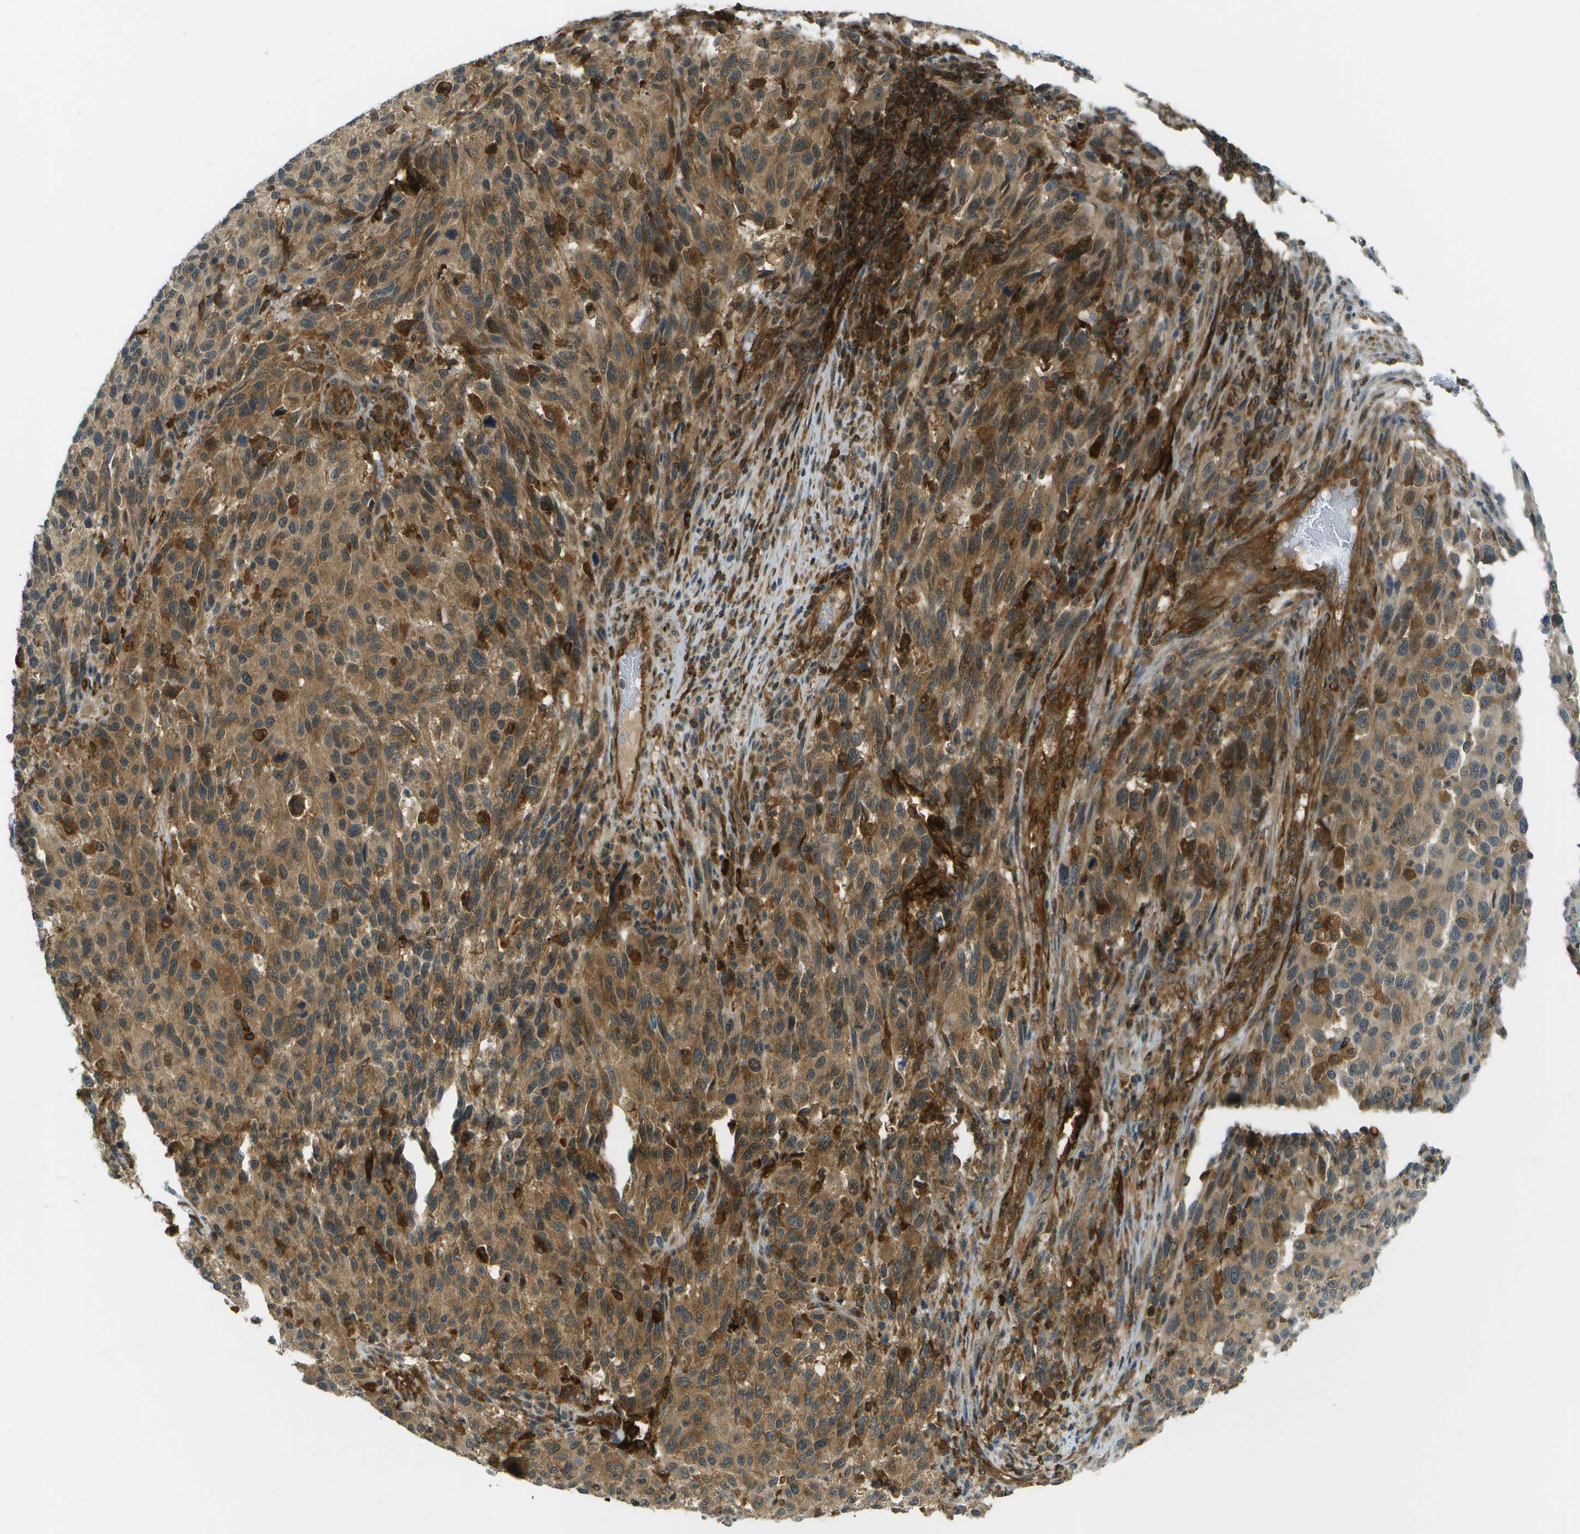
{"staining": {"intensity": "moderate", "quantity": "25%-75%", "location": "cytoplasmic/membranous"}, "tissue": "melanoma", "cell_type": "Tumor cells", "image_type": "cancer", "snomed": [{"axis": "morphology", "description": "Malignant melanoma, Metastatic site"}, {"axis": "topography", "description": "Lymph node"}], "caption": "A brown stain highlights moderate cytoplasmic/membranous expression of a protein in melanoma tumor cells.", "gene": "TMTC1", "patient": {"sex": "male", "age": 61}}